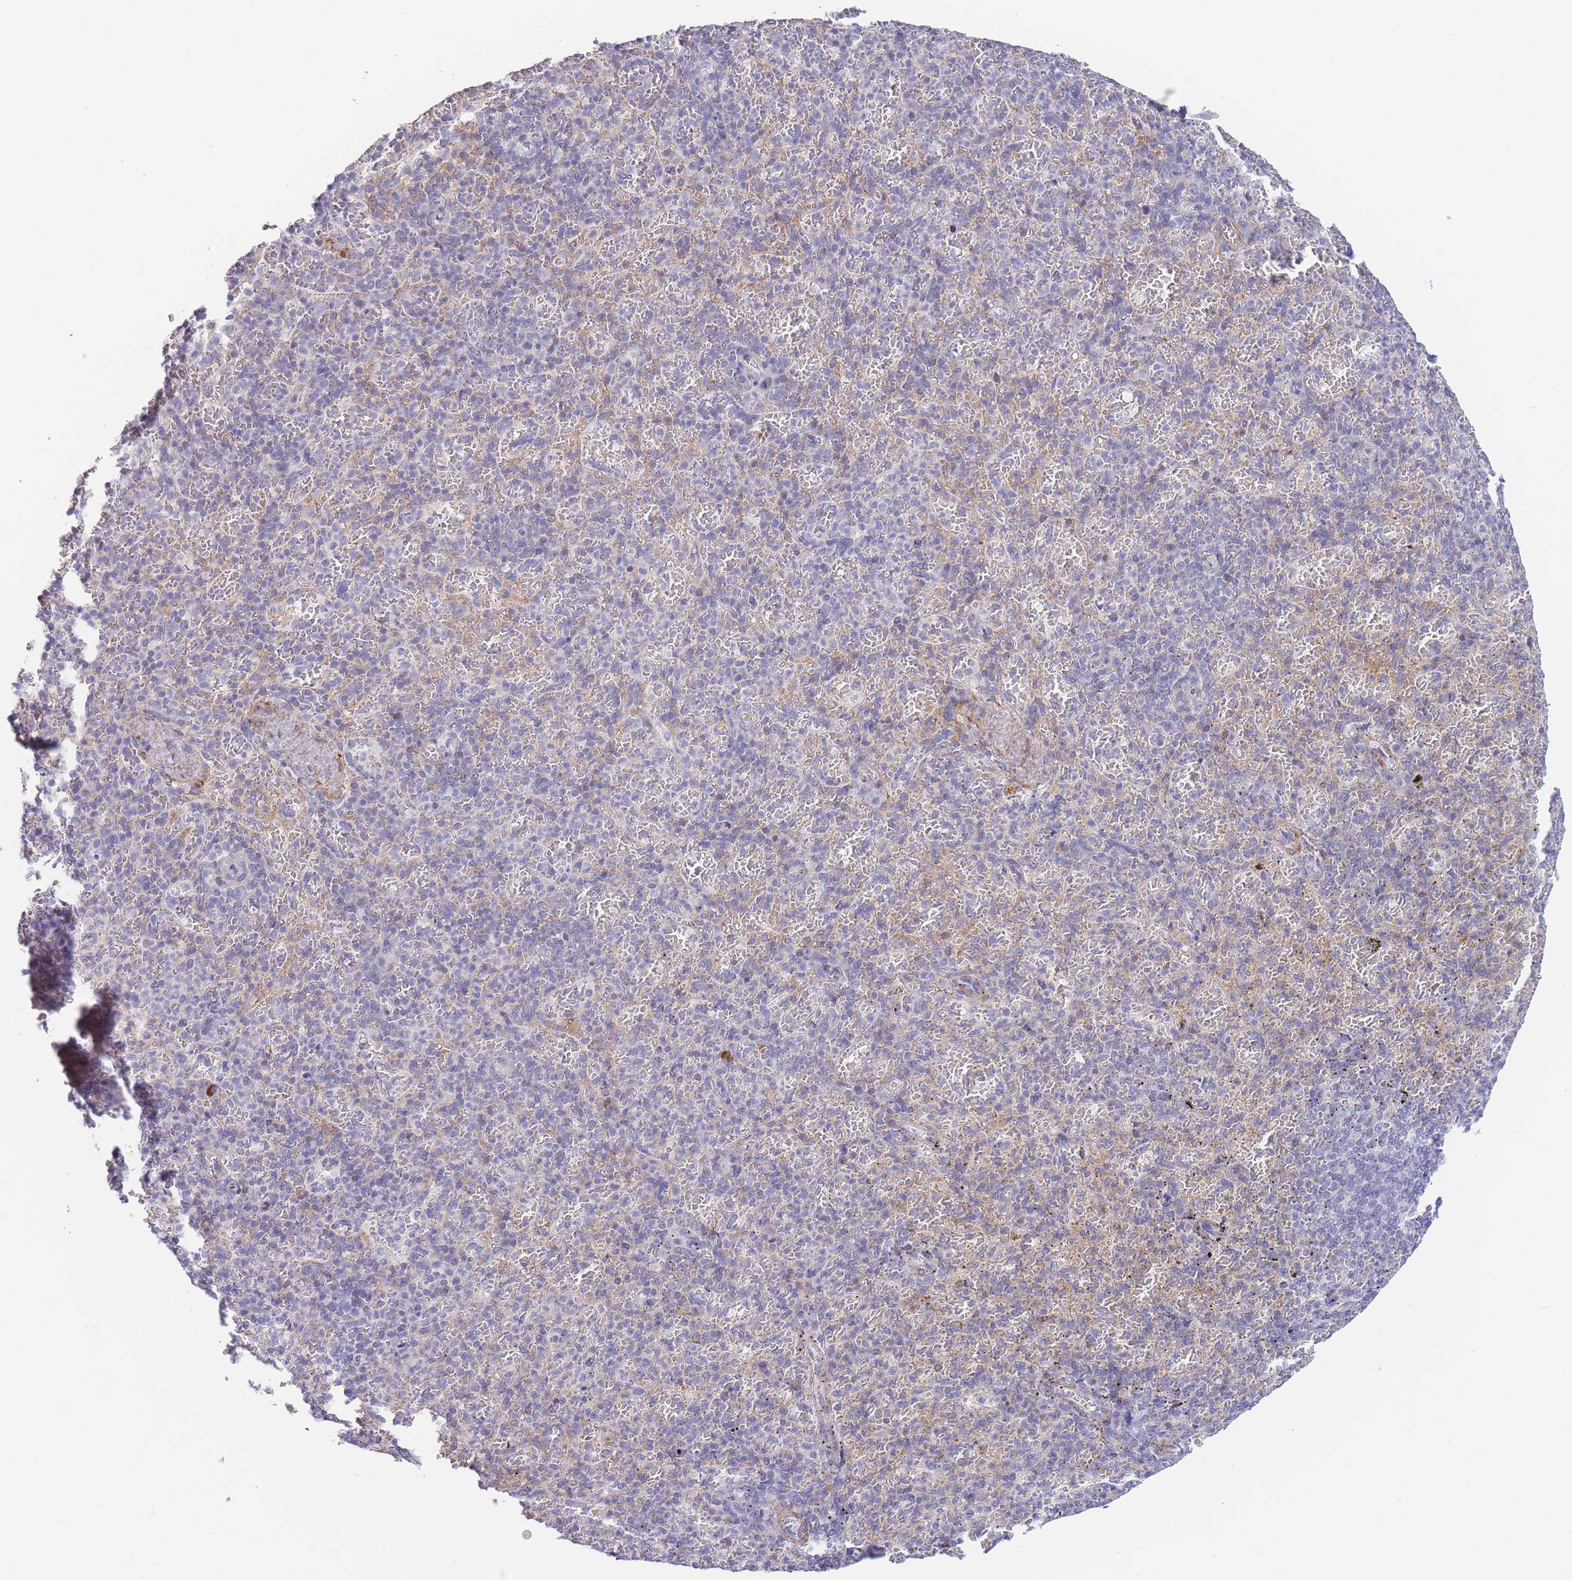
{"staining": {"intensity": "negative", "quantity": "none", "location": "none"}, "tissue": "spleen", "cell_type": "Cells in red pulp", "image_type": "normal", "snomed": [{"axis": "morphology", "description": "Normal tissue, NOS"}, {"axis": "topography", "description": "Spleen"}], "caption": "An IHC image of benign spleen is shown. There is no staining in cells in red pulp of spleen. The staining is performed using DAB brown chromogen with nuclei counter-stained in using hematoxylin.", "gene": "ASAP3", "patient": {"sex": "female", "age": 74}}